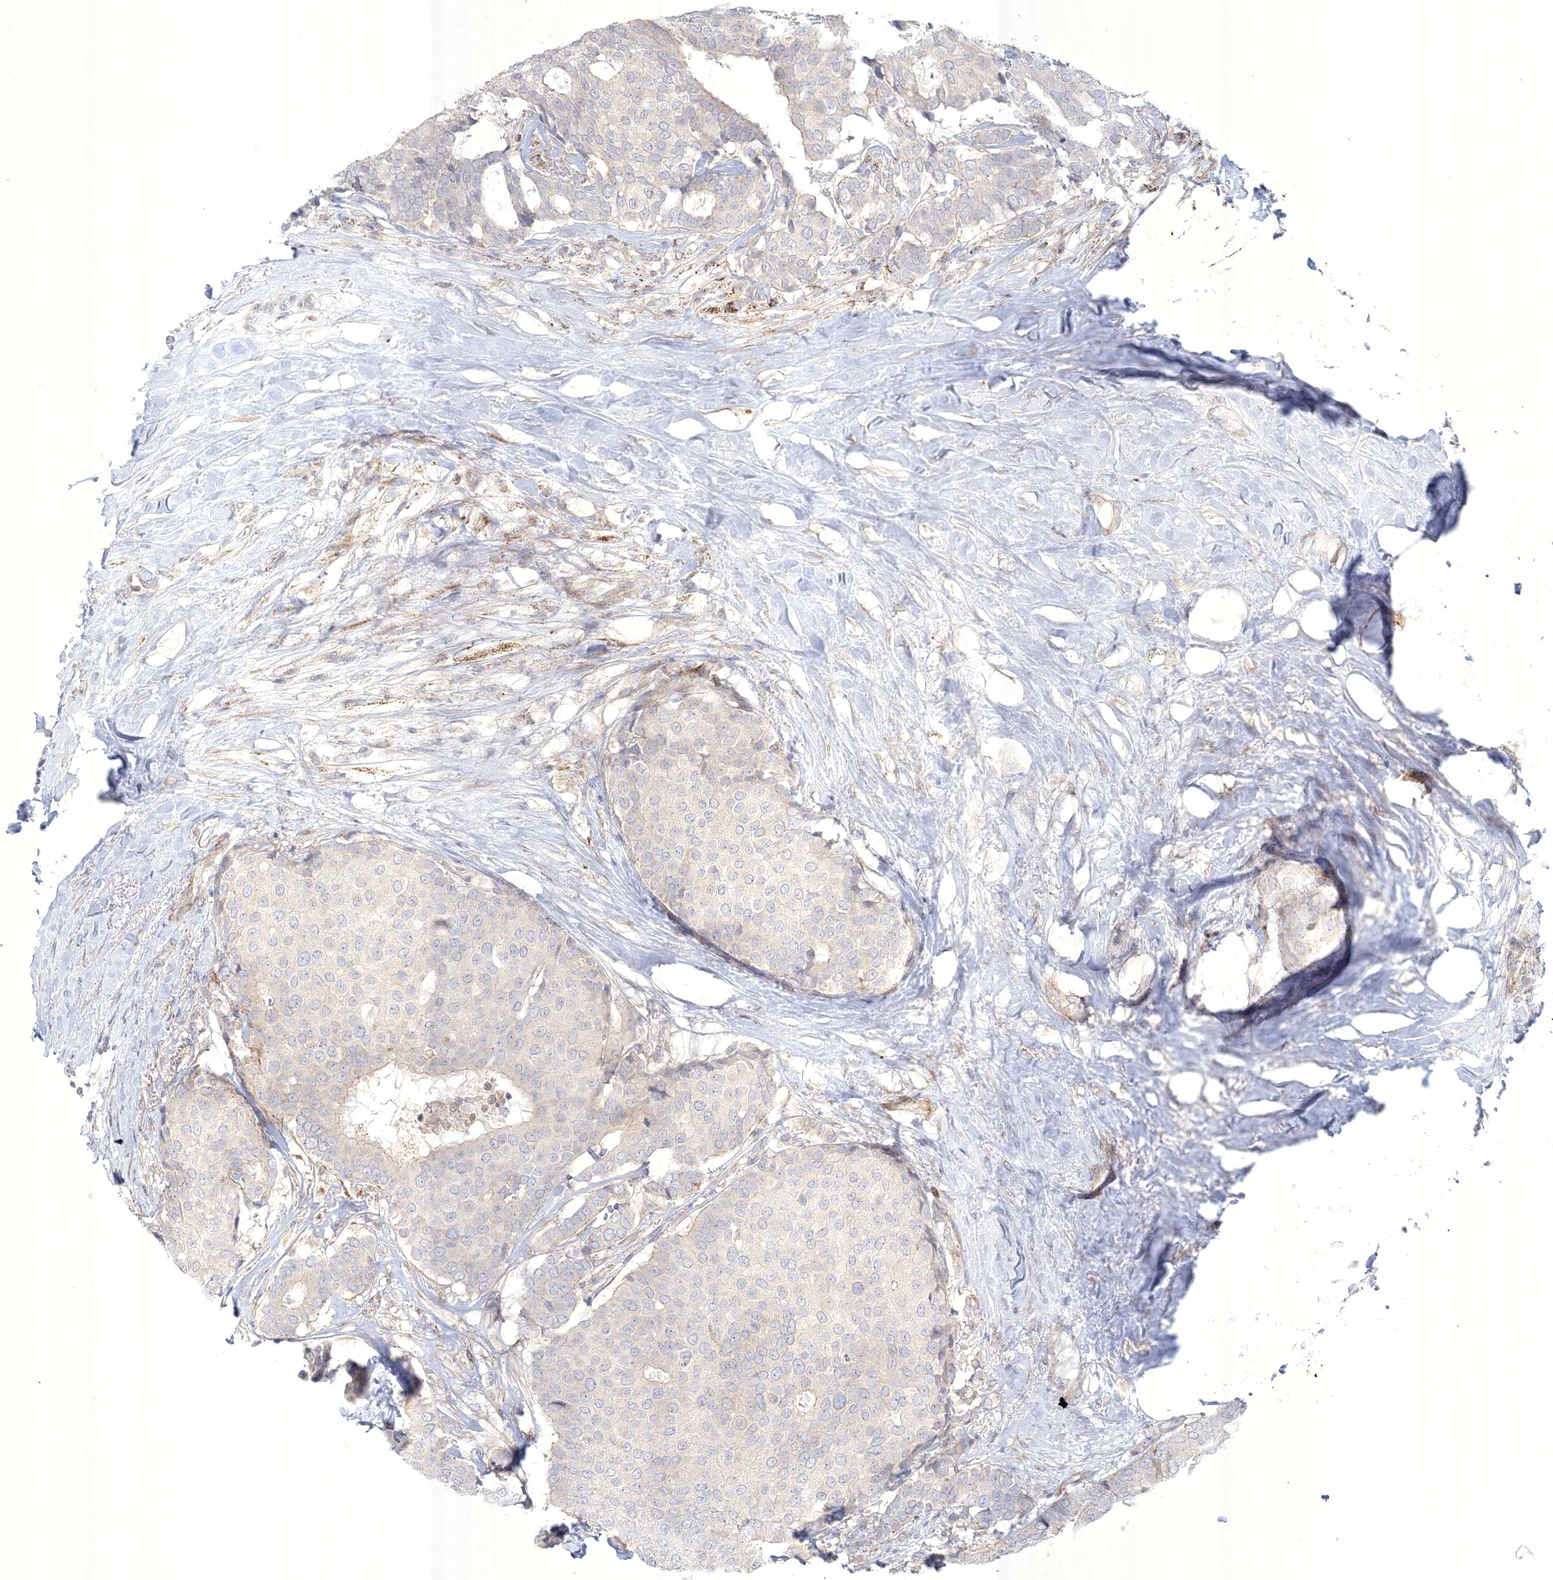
{"staining": {"intensity": "weak", "quantity": "<25%", "location": "cytoplasmic/membranous"}, "tissue": "breast cancer", "cell_type": "Tumor cells", "image_type": "cancer", "snomed": [{"axis": "morphology", "description": "Duct carcinoma"}, {"axis": "topography", "description": "Breast"}], "caption": "Tumor cells show no significant expression in breast cancer.", "gene": "WDR49", "patient": {"sex": "female", "age": 75}}